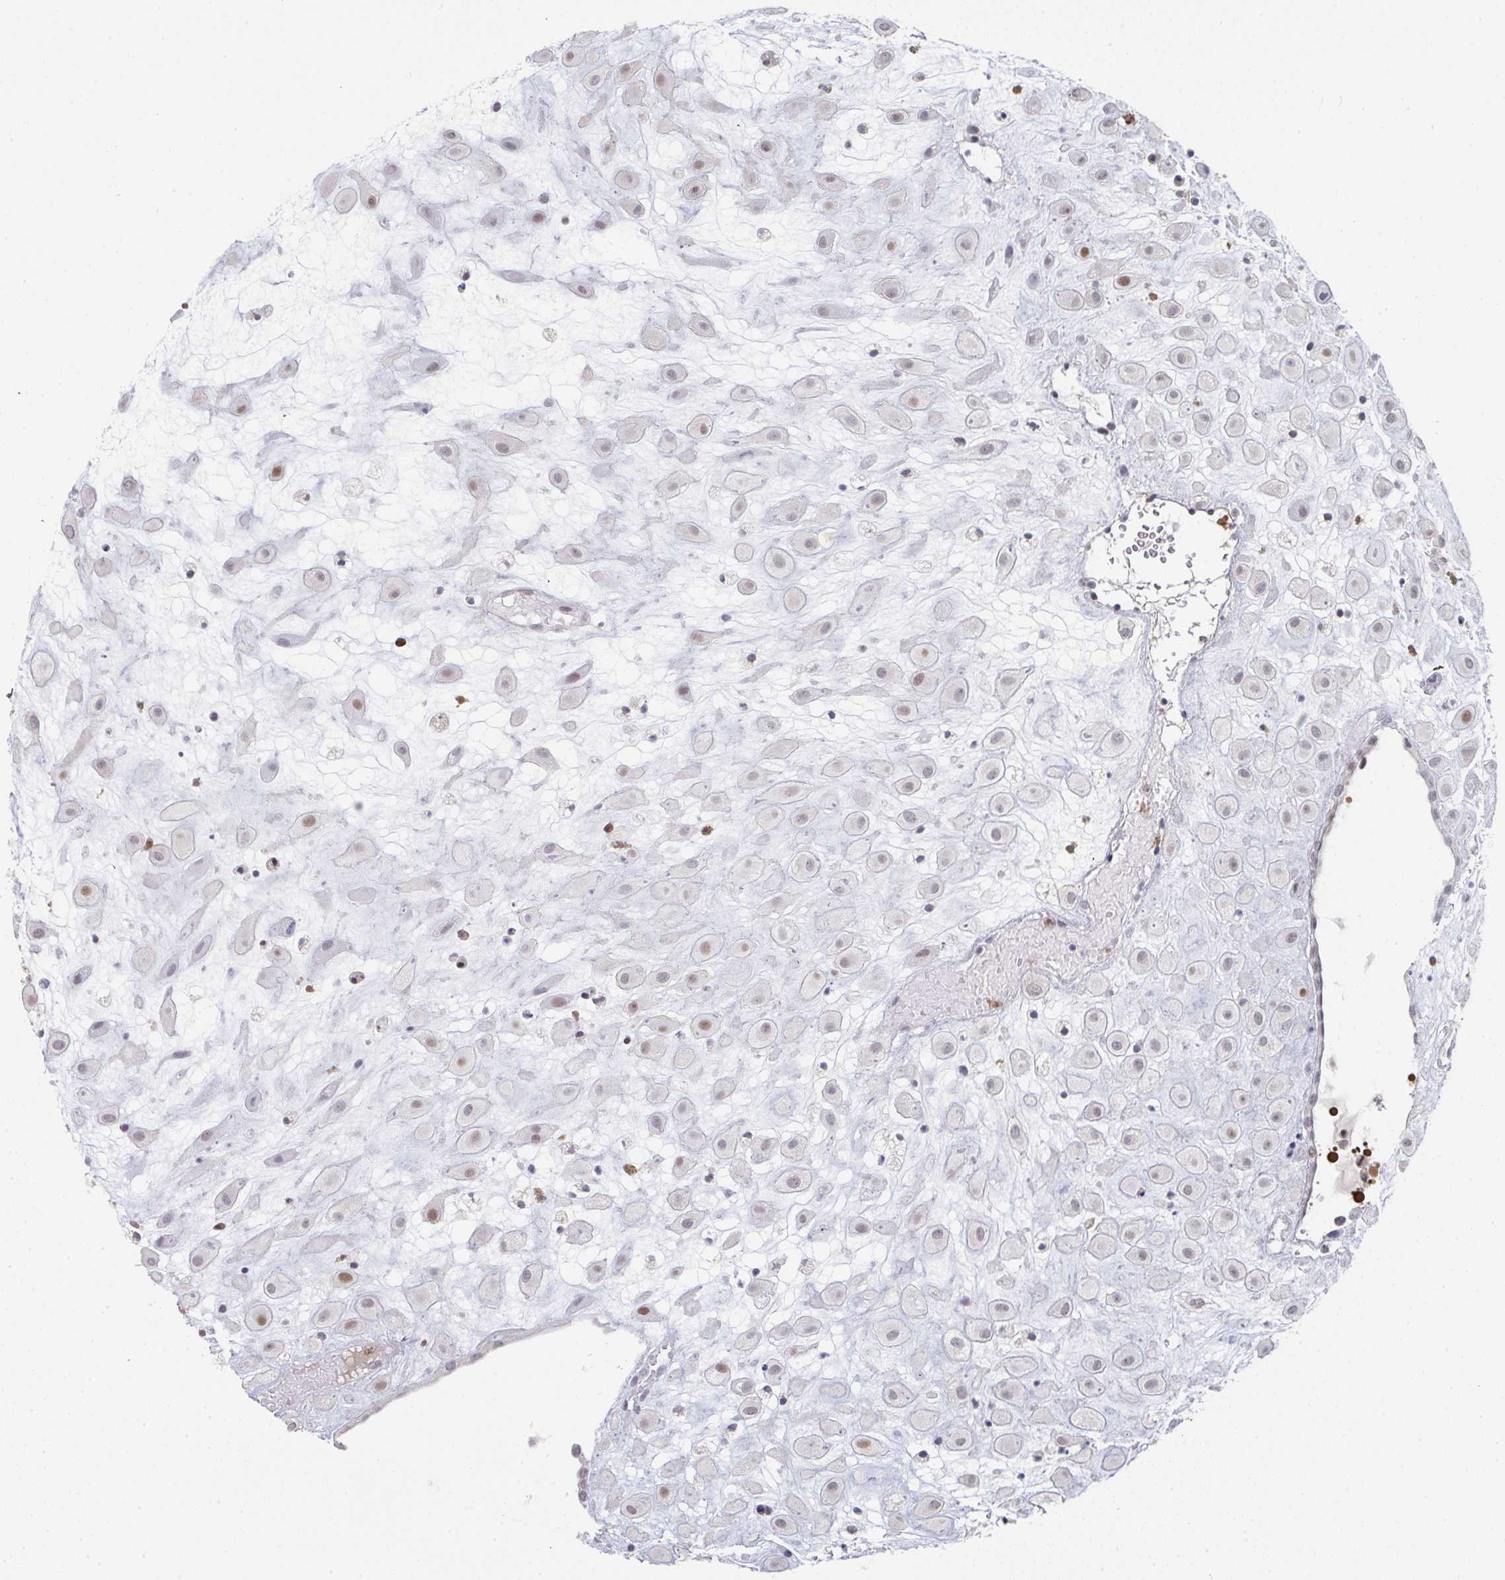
{"staining": {"intensity": "moderate", "quantity": "<25%", "location": "nuclear"}, "tissue": "placenta", "cell_type": "Decidual cells", "image_type": "normal", "snomed": [{"axis": "morphology", "description": "Normal tissue, NOS"}, {"axis": "topography", "description": "Placenta"}], "caption": "Protein positivity by IHC displays moderate nuclear staining in about <25% of decidual cells in normal placenta. (IHC, brightfield microscopy, high magnification).", "gene": "LIN54", "patient": {"sex": "female", "age": 24}}